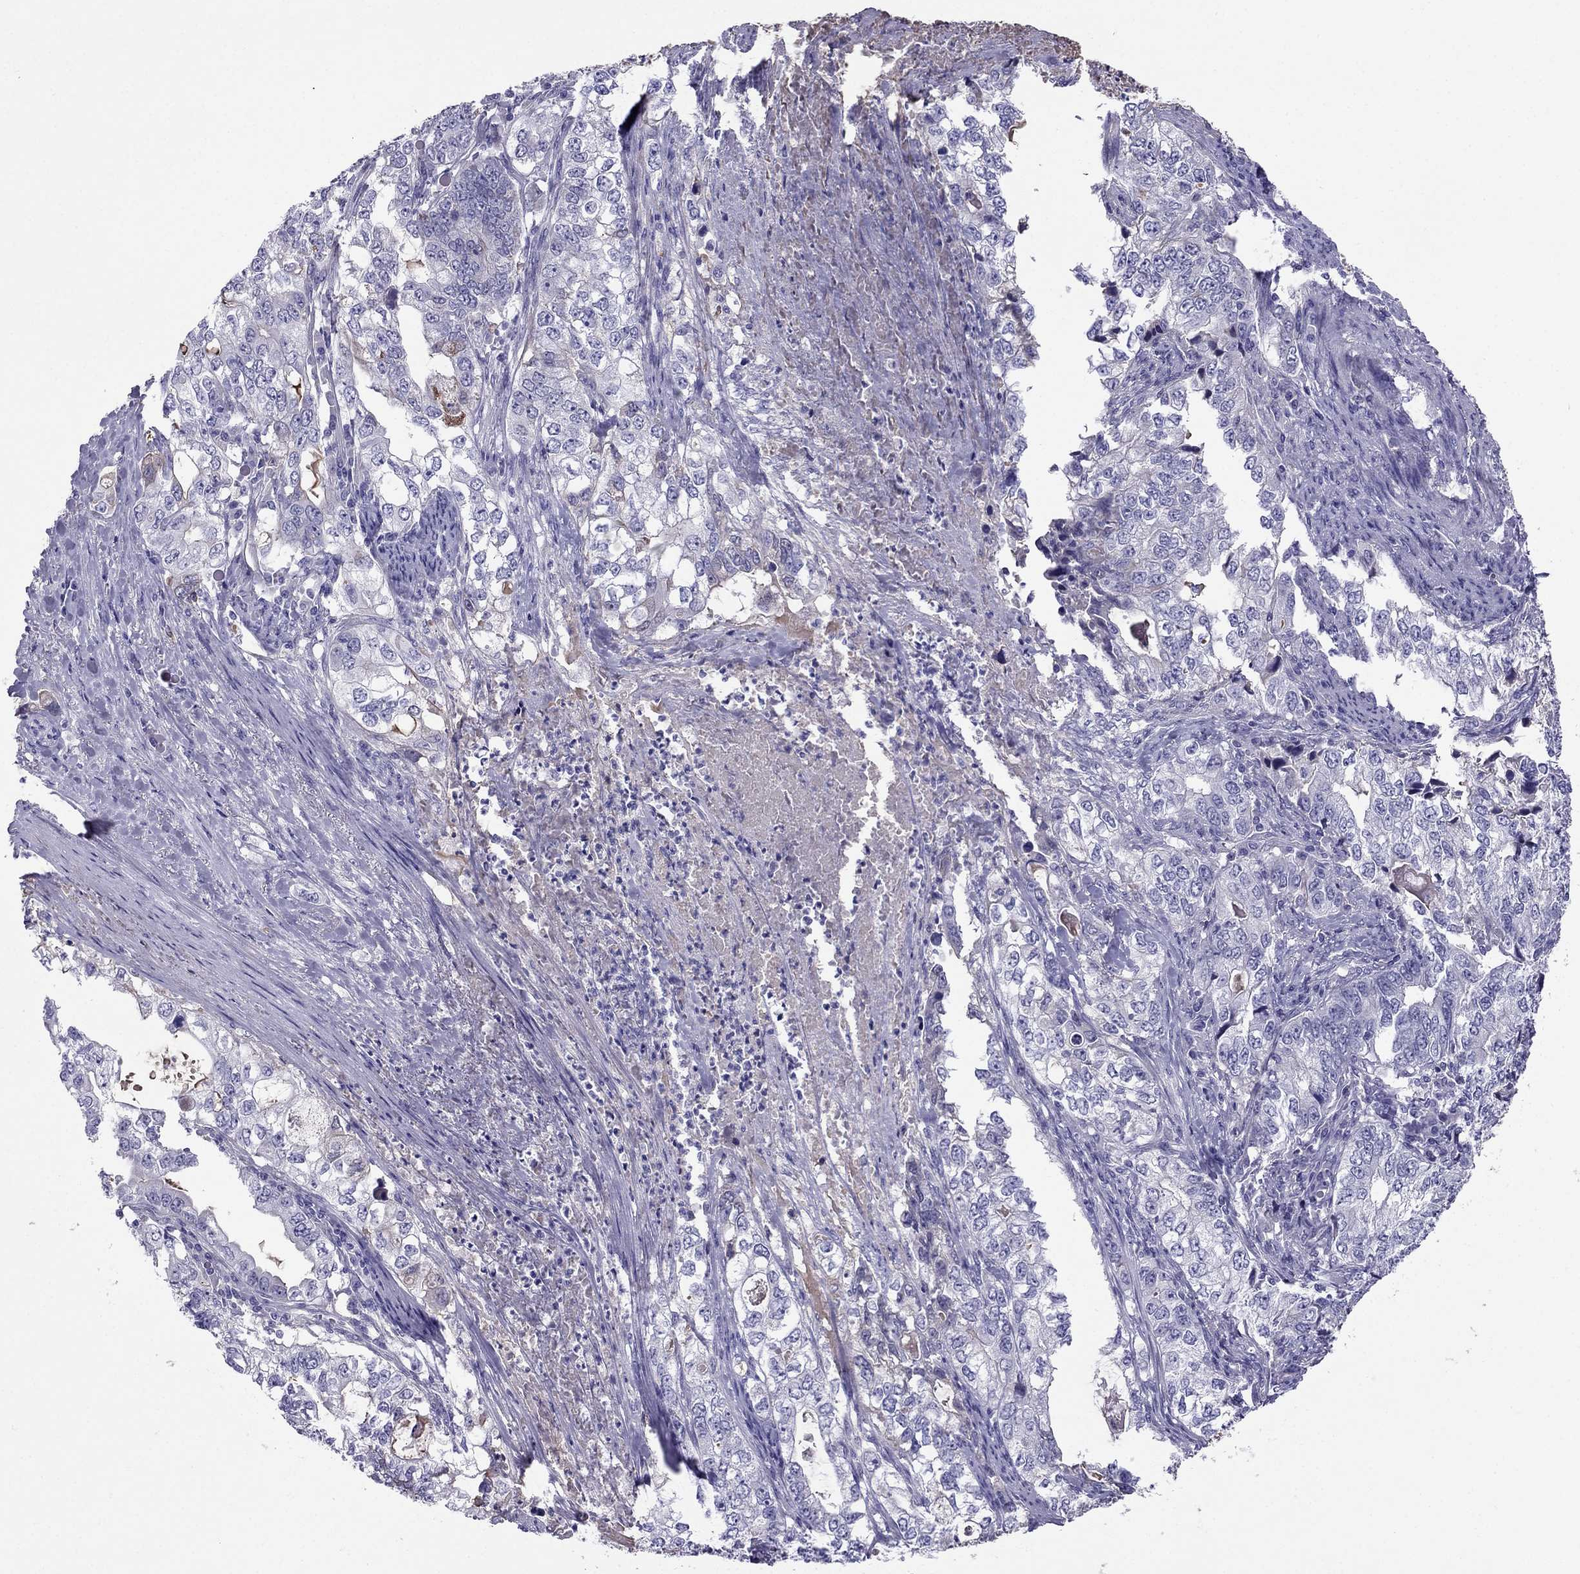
{"staining": {"intensity": "negative", "quantity": "none", "location": "none"}, "tissue": "stomach cancer", "cell_type": "Tumor cells", "image_type": "cancer", "snomed": [{"axis": "morphology", "description": "Adenocarcinoma, NOS"}, {"axis": "topography", "description": "Stomach, lower"}], "caption": "A histopathology image of adenocarcinoma (stomach) stained for a protein exhibits no brown staining in tumor cells.", "gene": "TBC1D21", "patient": {"sex": "female", "age": 72}}